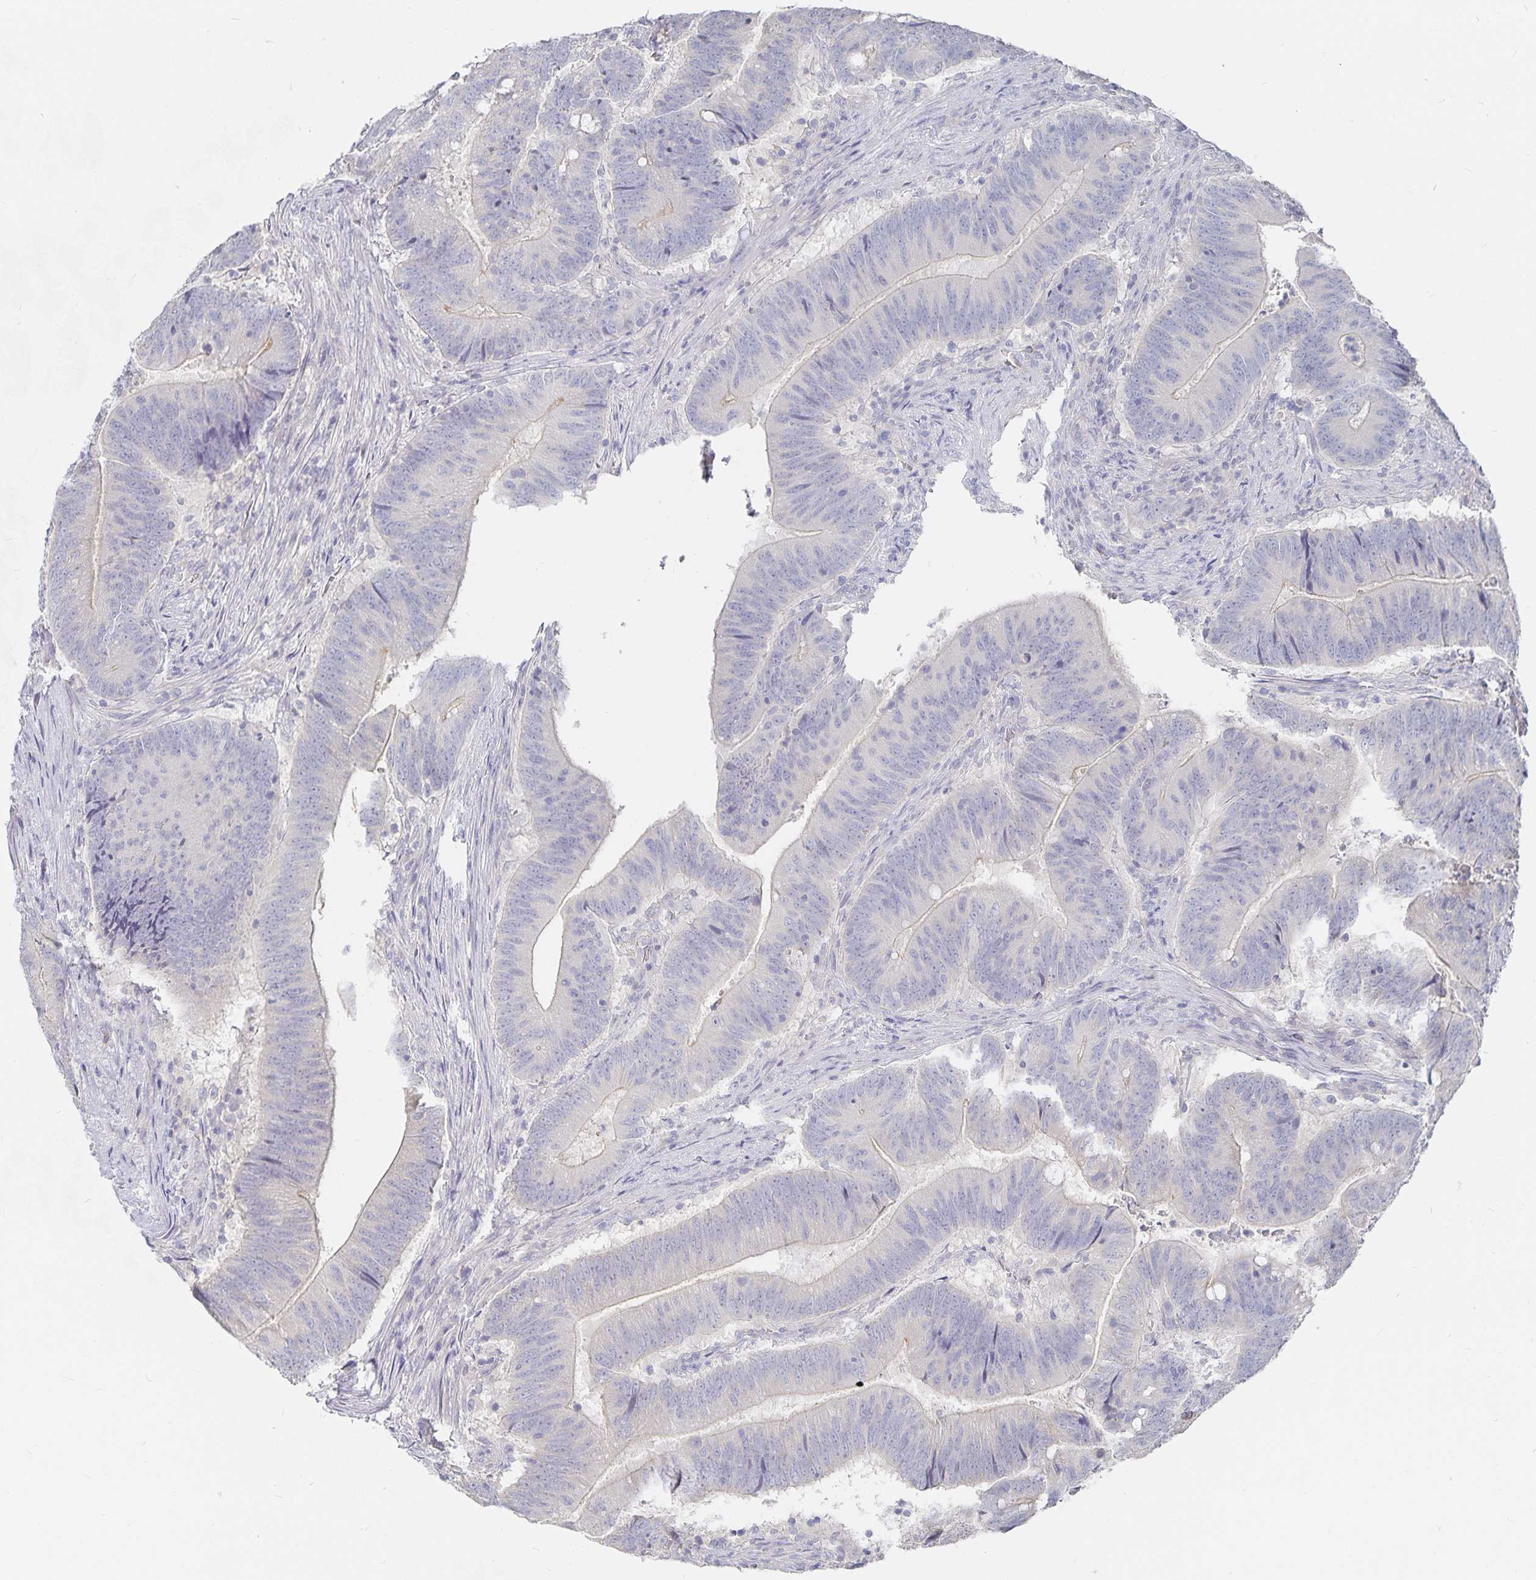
{"staining": {"intensity": "negative", "quantity": "none", "location": "none"}, "tissue": "colorectal cancer", "cell_type": "Tumor cells", "image_type": "cancer", "snomed": [{"axis": "morphology", "description": "Adenocarcinoma, NOS"}, {"axis": "topography", "description": "Colon"}], "caption": "Immunohistochemistry (IHC) histopathology image of neoplastic tissue: human adenocarcinoma (colorectal) stained with DAB (3,3'-diaminobenzidine) displays no significant protein expression in tumor cells.", "gene": "DNAH9", "patient": {"sex": "female", "age": 87}}